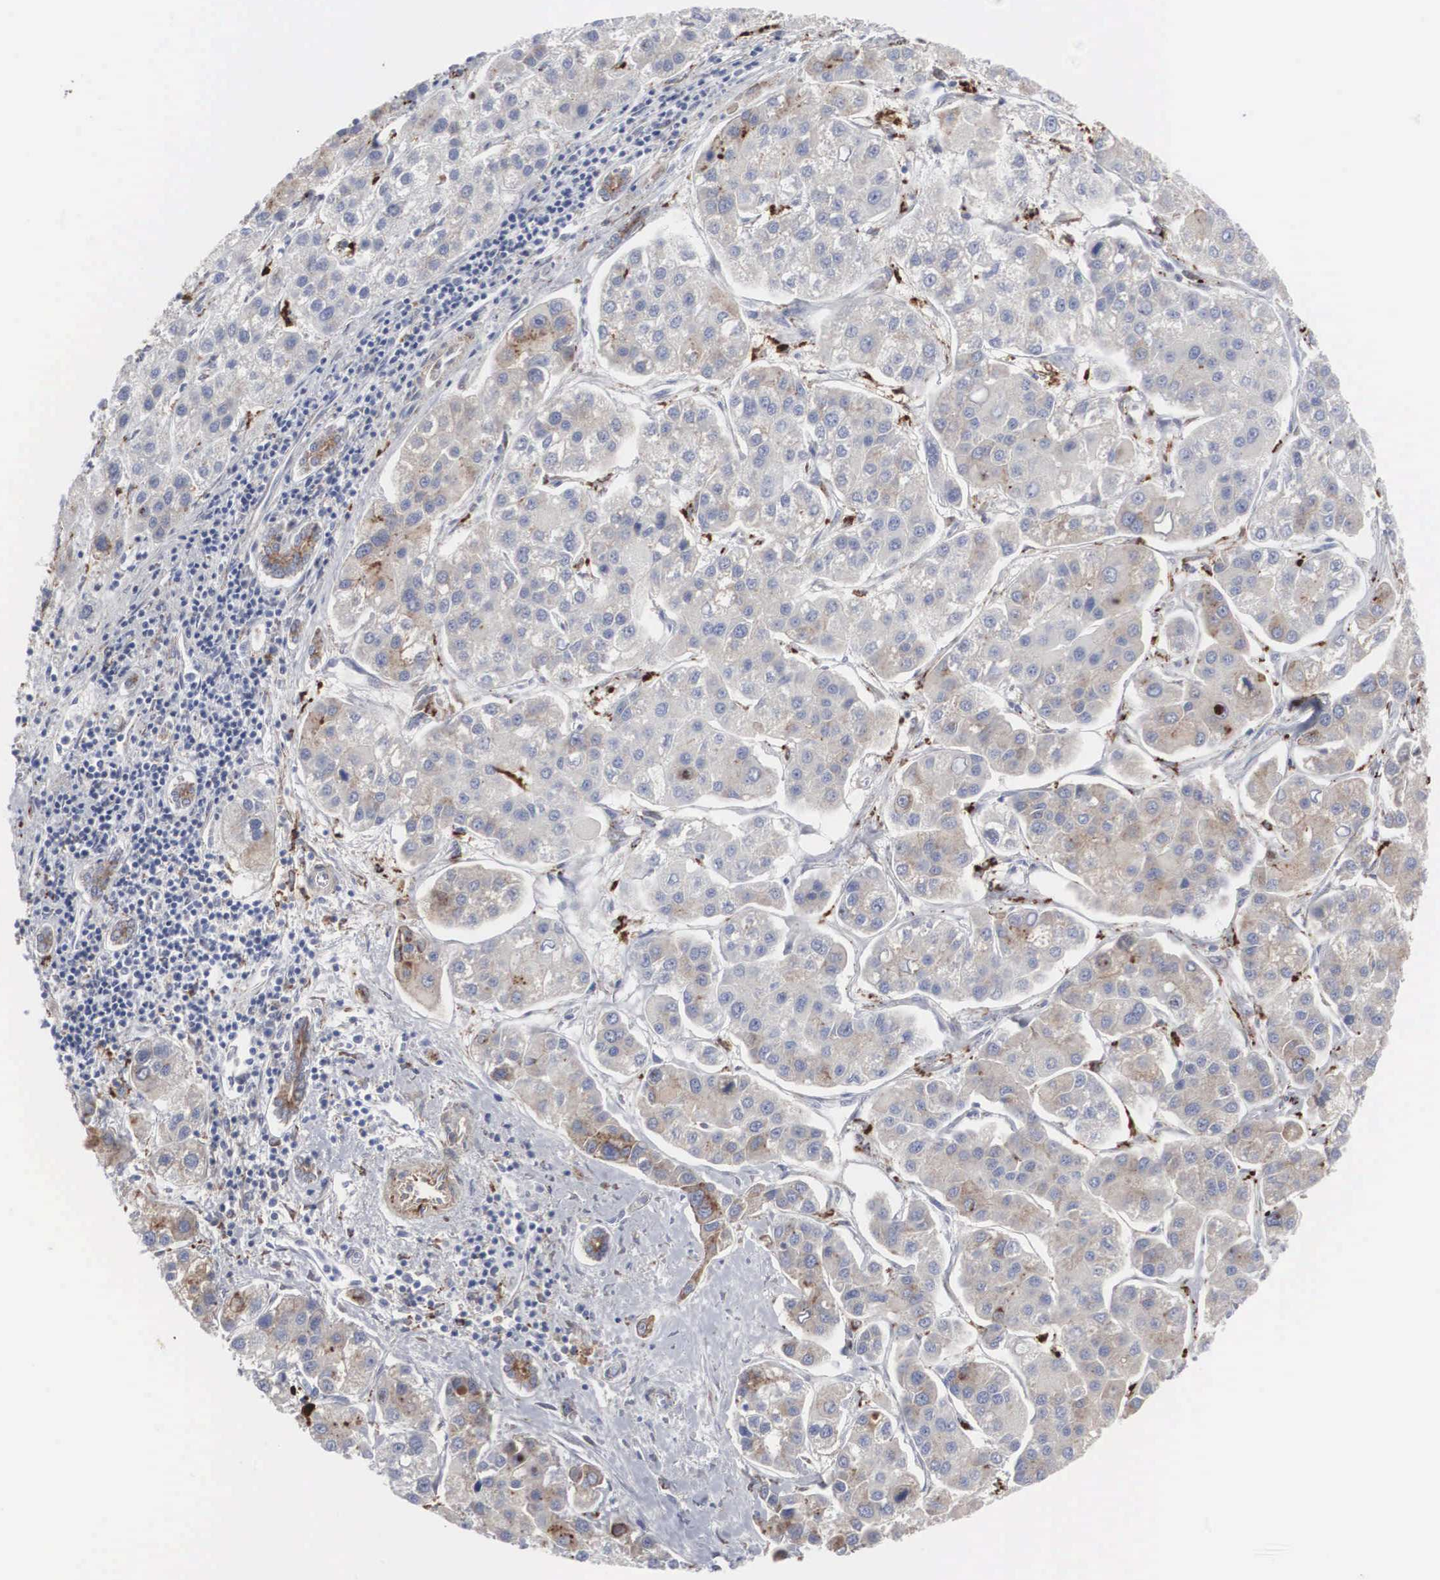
{"staining": {"intensity": "weak", "quantity": "25%-75%", "location": "cytoplasmic/membranous"}, "tissue": "liver cancer", "cell_type": "Tumor cells", "image_type": "cancer", "snomed": [{"axis": "morphology", "description": "Carcinoma, Hepatocellular, NOS"}, {"axis": "topography", "description": "Liver"}], "caption": "There is low levels of weak cytoplasmic/membranous positivity in tumor cells of hepatocellular carcinoma (liver), as demonstrated by immunohistochemical staining (brown color).", "gene": "LGALS3BP", "patient": {"sex": "female", "age": 85}}